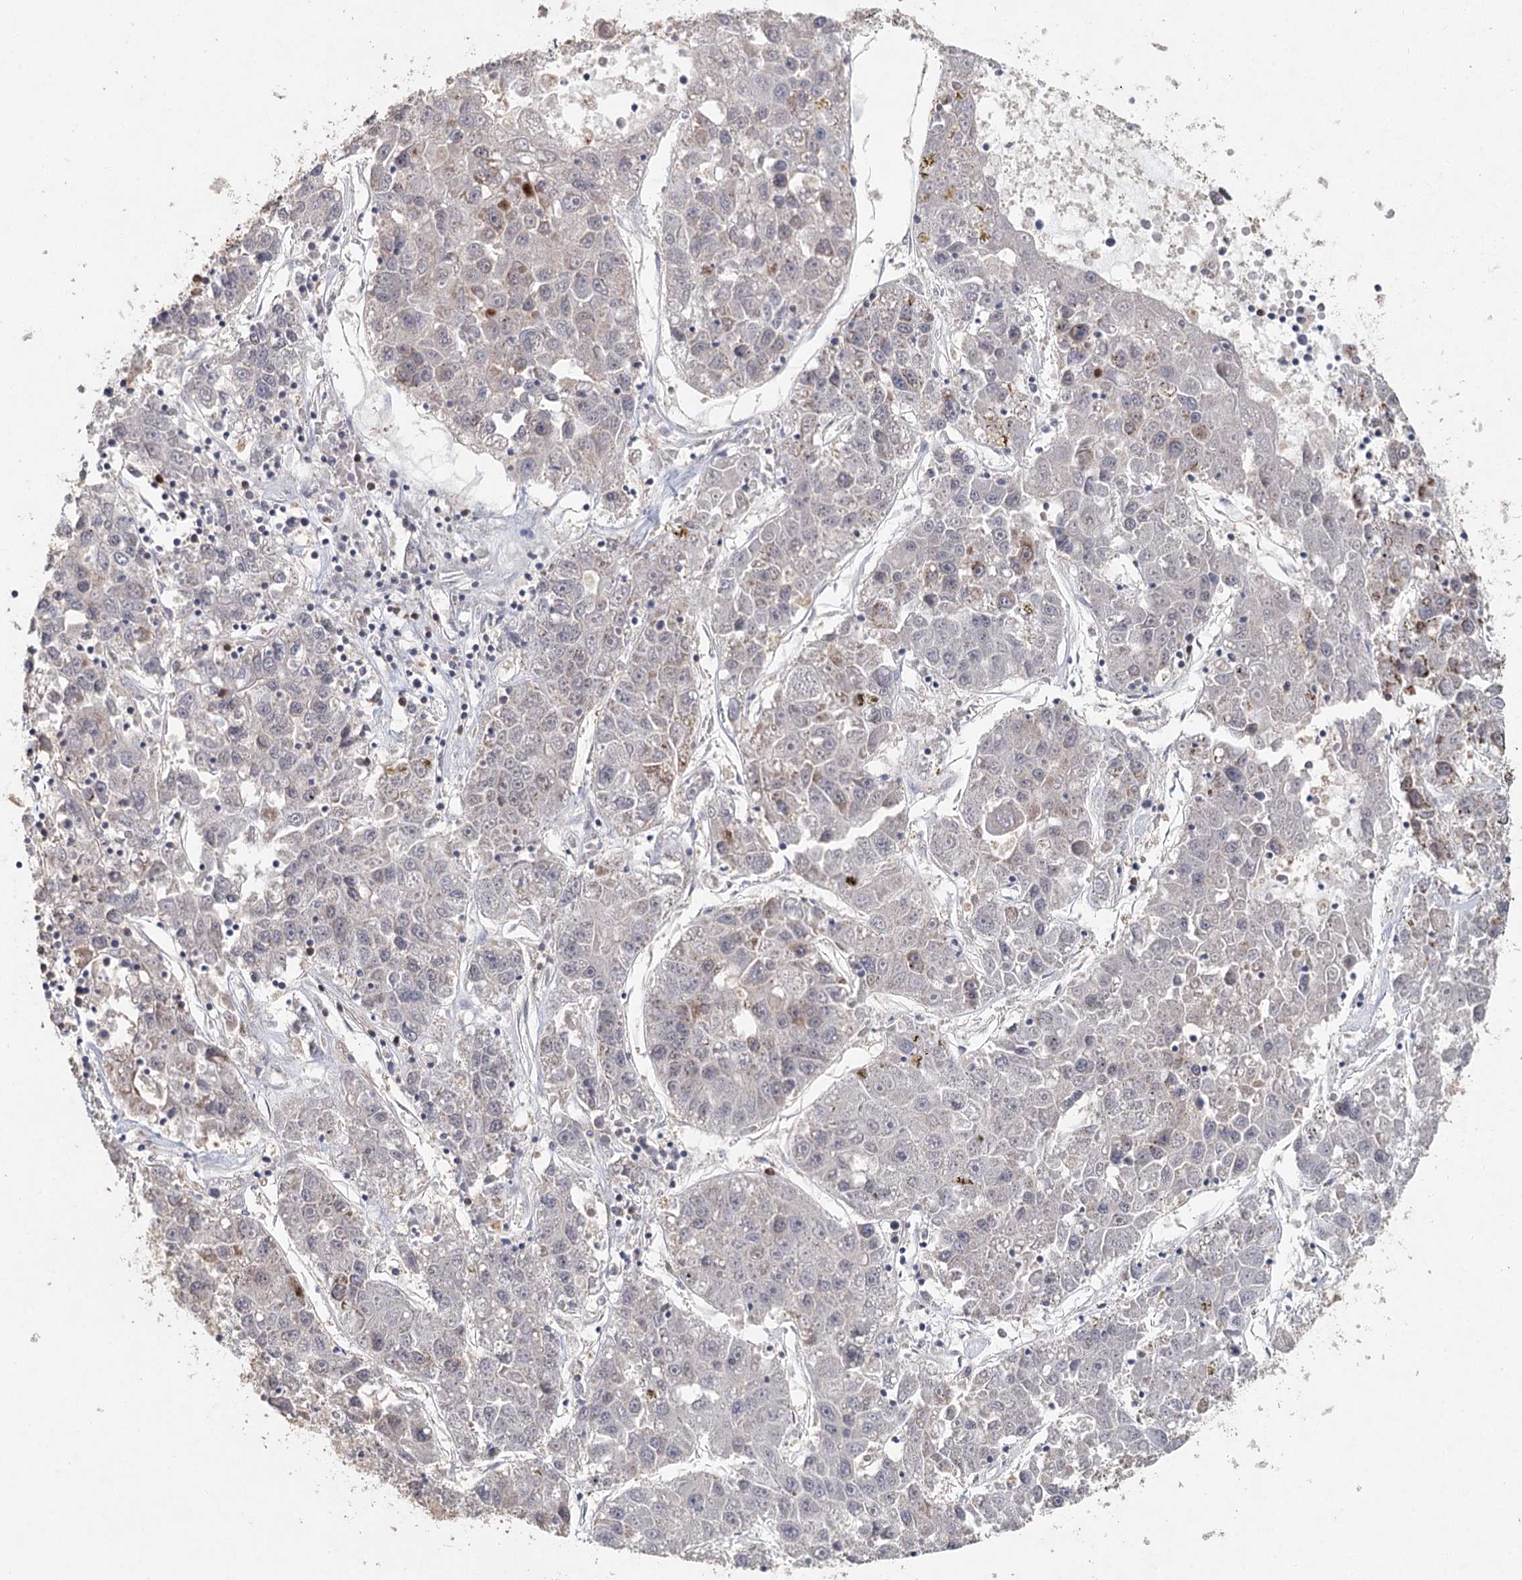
{"staining": {"intensity": "negative", "quantity": "none", "location": "none"}, "tissue": "liver cancer", "cell_type": "Tumor cells", "image_type": "cancer", "snomed": [{"axis": "morphology", "description": "Carcinoma, Hepatocellular, NOS"}, {"axis": "topography", "description": "Liver"}], "caption": "Immunohistochemistry (IHC) of human hepatocellular carcinoma (liver) displays no positivity in tumor cells.", "gene": "ADK", "patient": {"sex": "male", "age": 49}}